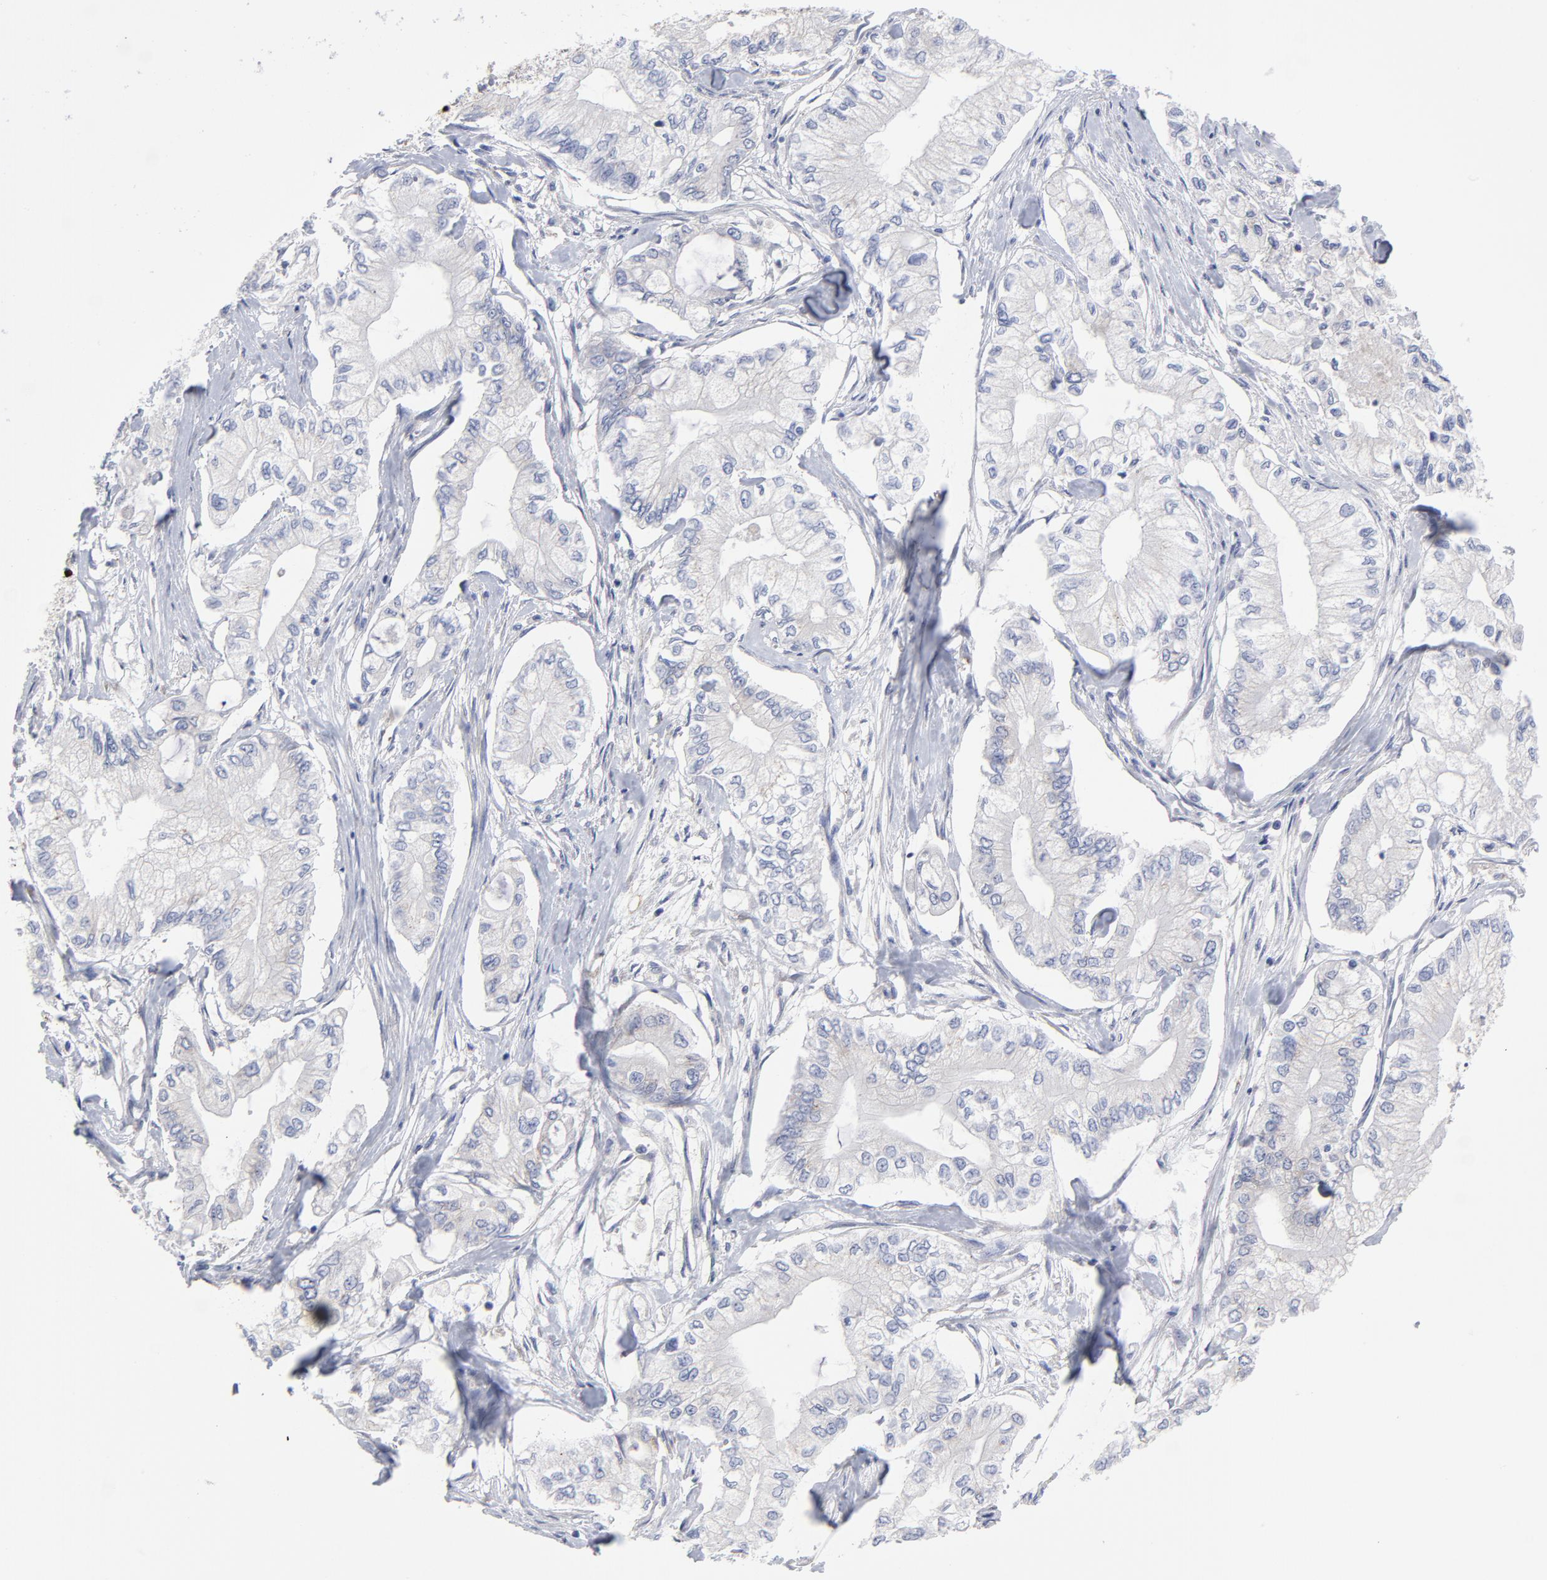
{"staining": {"intensity": "negative", "quantity": "none", "location": "none"}, "tissue": "pancreatic cancer", "cell_type": "Tumor cells", "image_type": "cancer", "snomed": [{"axis": "morphology", "description": "Adenocarcinoma, NOS"}, {"axis": "topography", "description": "Pancreas"}], "caption": "Immunohistochemical staining of pancreatic adenocarcinoma reveals no significant positivity in tumor cells.", "gene": "RAPGEF3", "patient": {"sex": "male", "age": 79}}